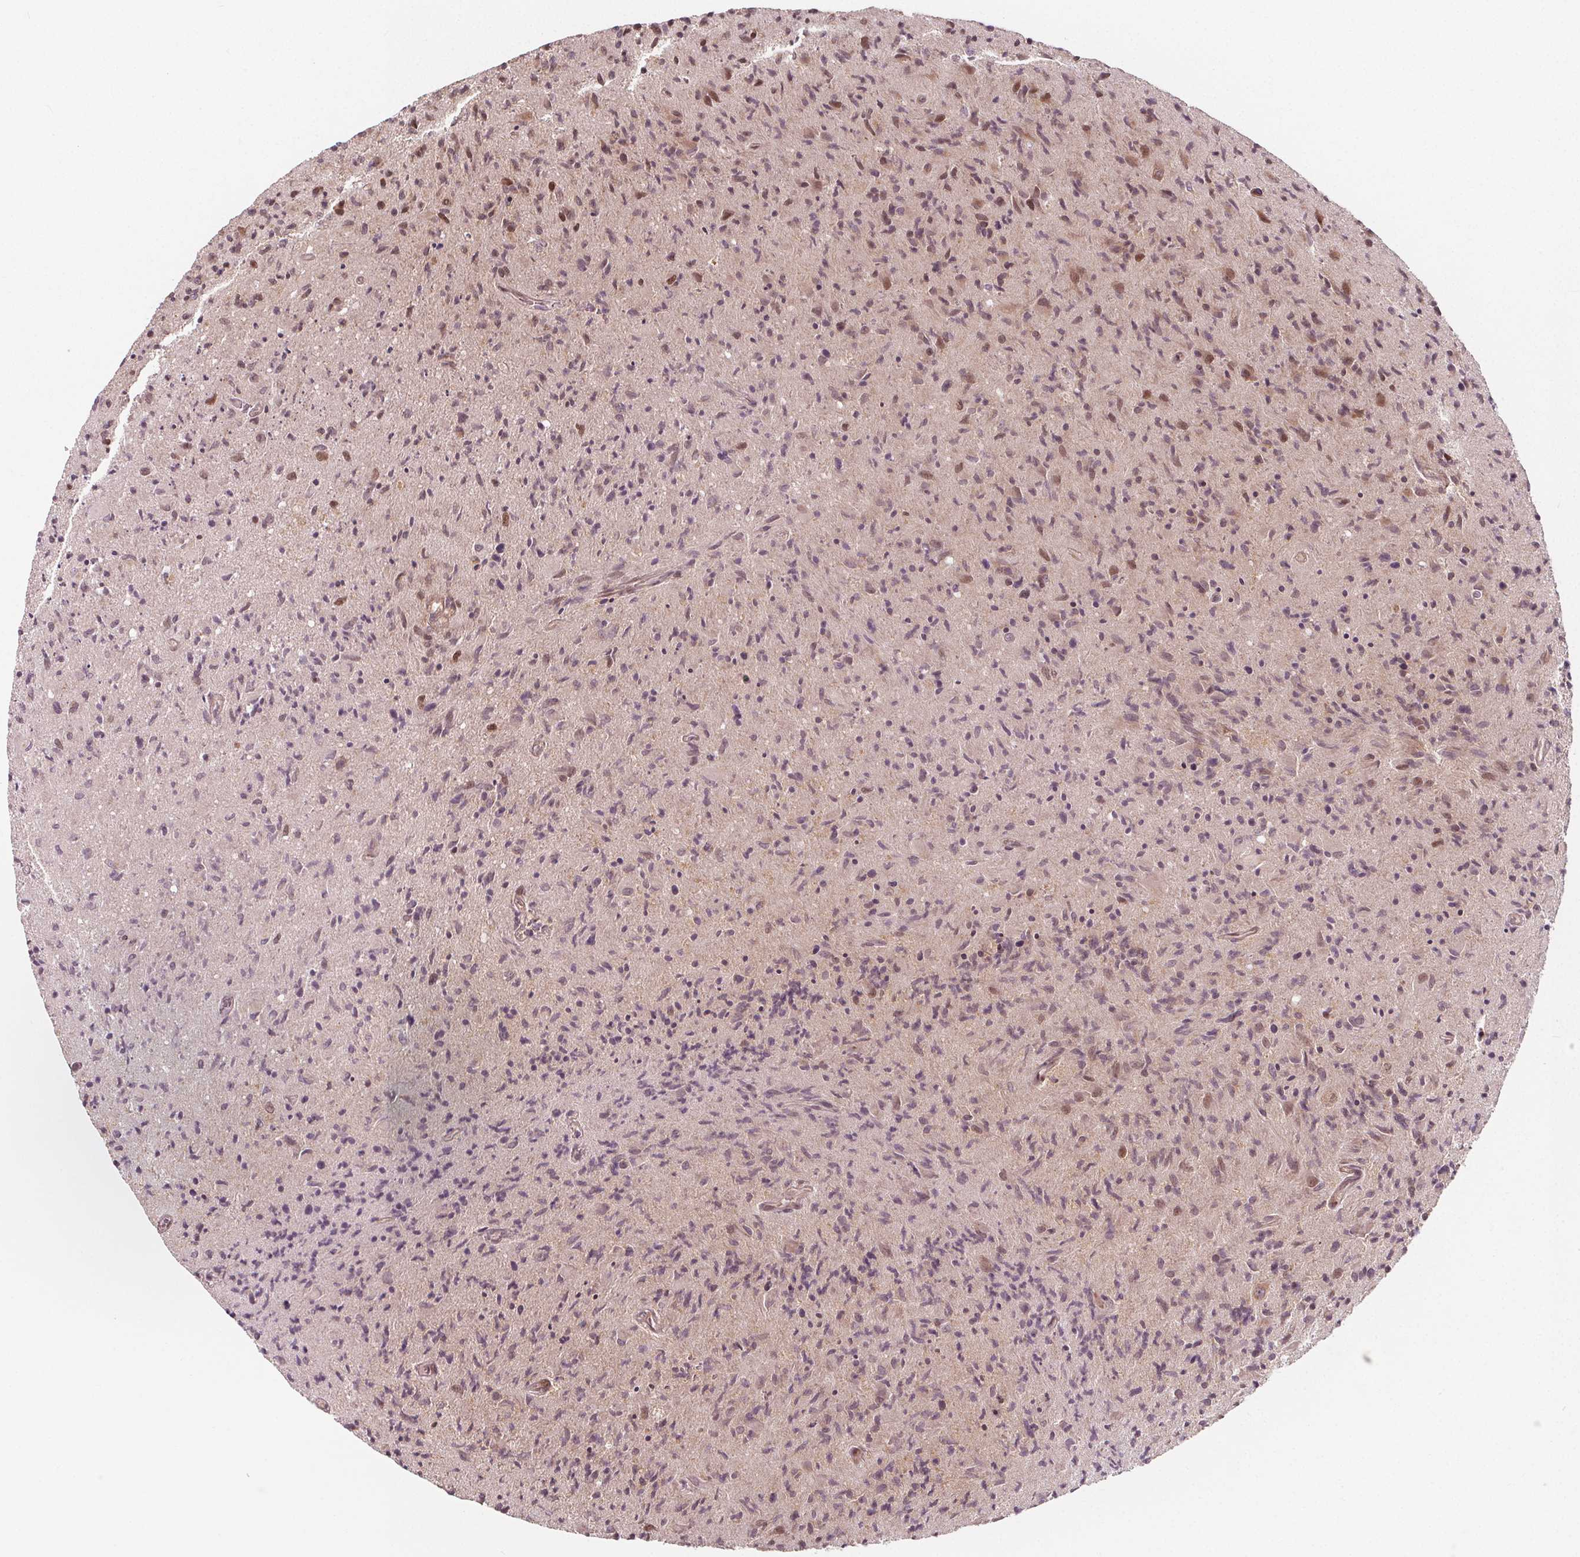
{"staining": {"intensity": "moderate", "quantity": "<25%", "location": "nuclear"}, "tissue": "glioma", "cell_type": "Tumor cells", "image_type": "cancer", "snomed": [{"axis": "morphology", "description": "Glioma, malignant, High grade"}, {"axis": "topography", "description": "Brain"}], "caption": "IHC photomicrograph of human glioma stained for a protein (brown), which shows low levels of moderate nuclear staining in about <25% of tumor cells.", "gene": "AKT1S1", "patient": {"sex": "male", "age": 54}}